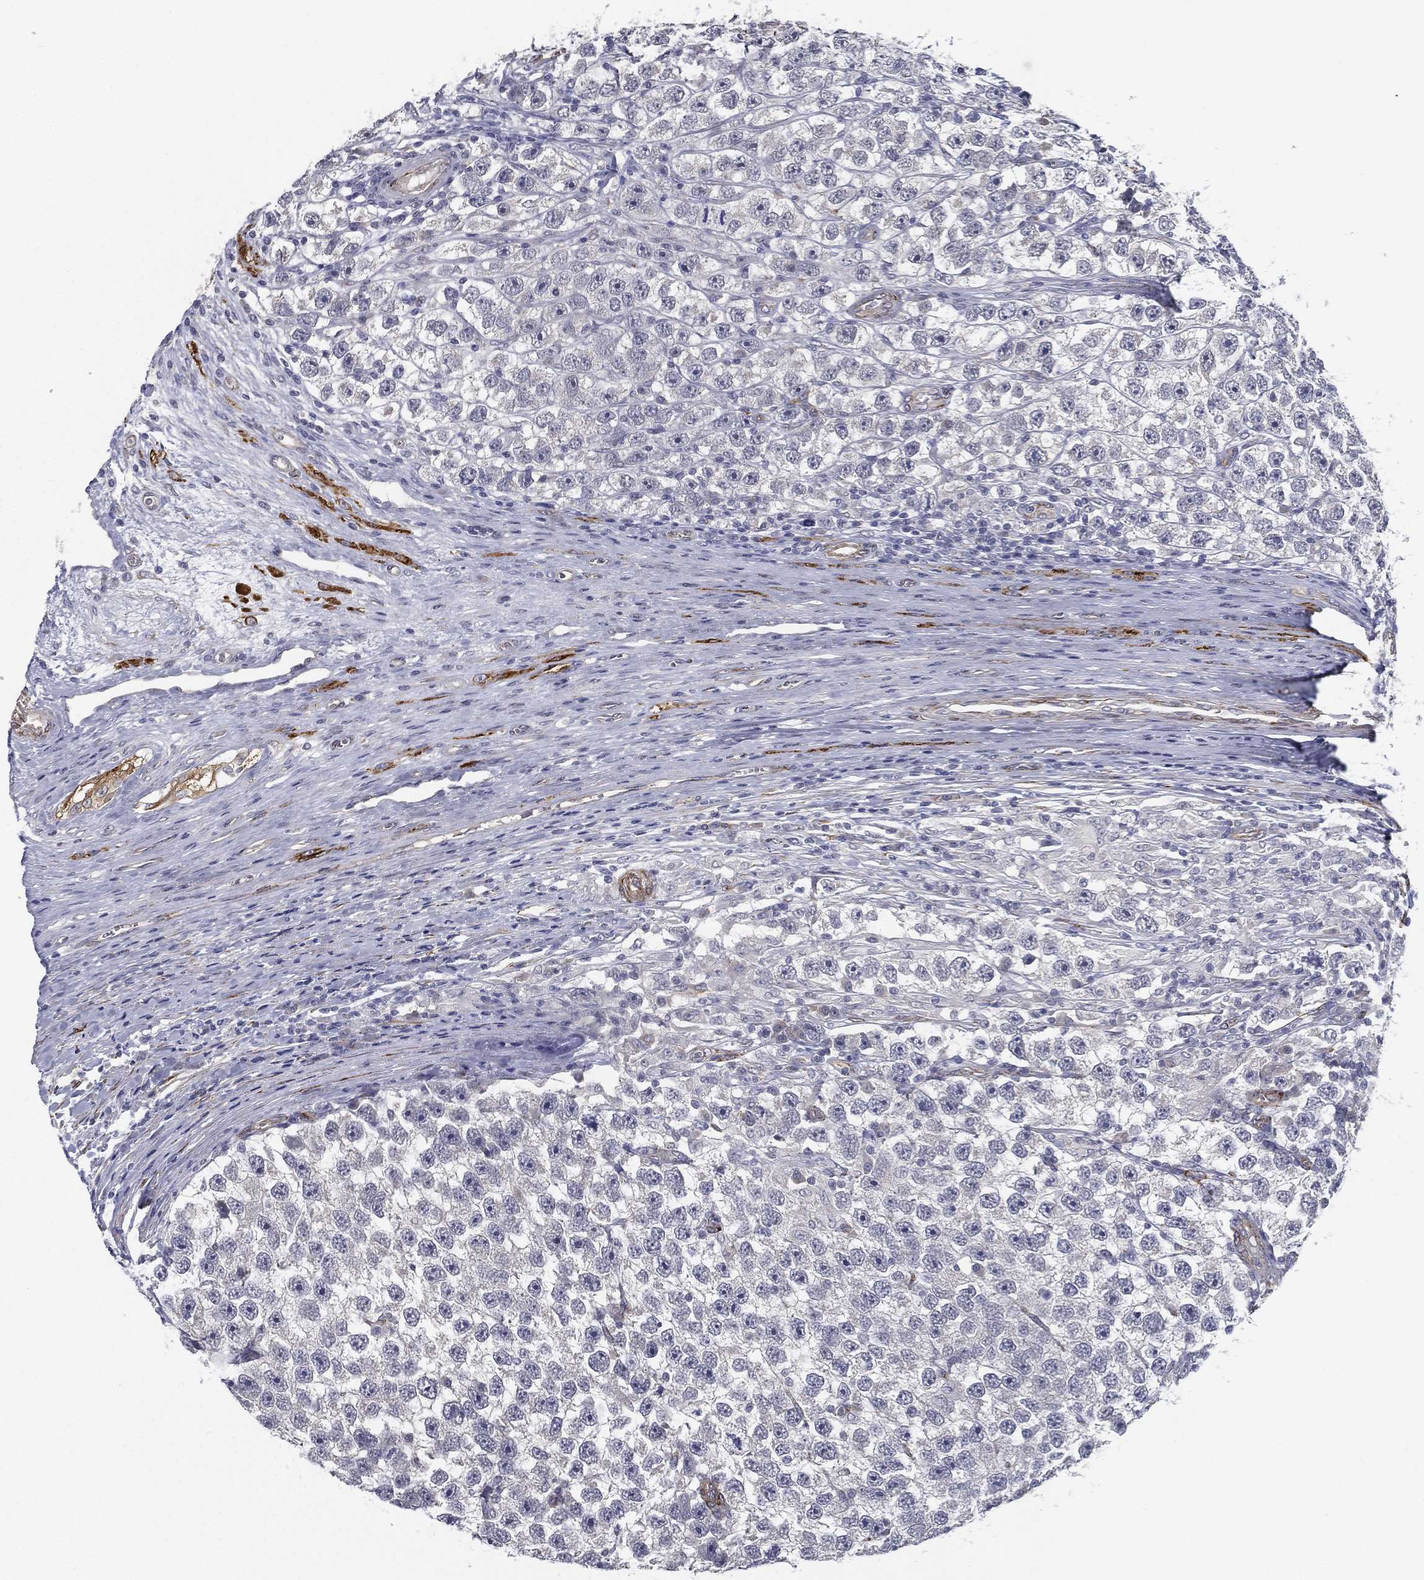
{"staining": {"intensity": "negative", "quantity": "none", "location": "none"}, "tissue": "testis cancer", "cell_type": "Tumor cells", "image_type": "cancer", "snomed": [{"axis": "morphology", "description": "Seminoma, NOS"}, {"axis": "topography", "description": "Testis"}], "caption": "An IHC image of seminoma (testis) is shown. There is no staining in tumor cells of seminoma (testis).", "gene": "LRRC56", "patient": {"sex": "male", "age": 26}}